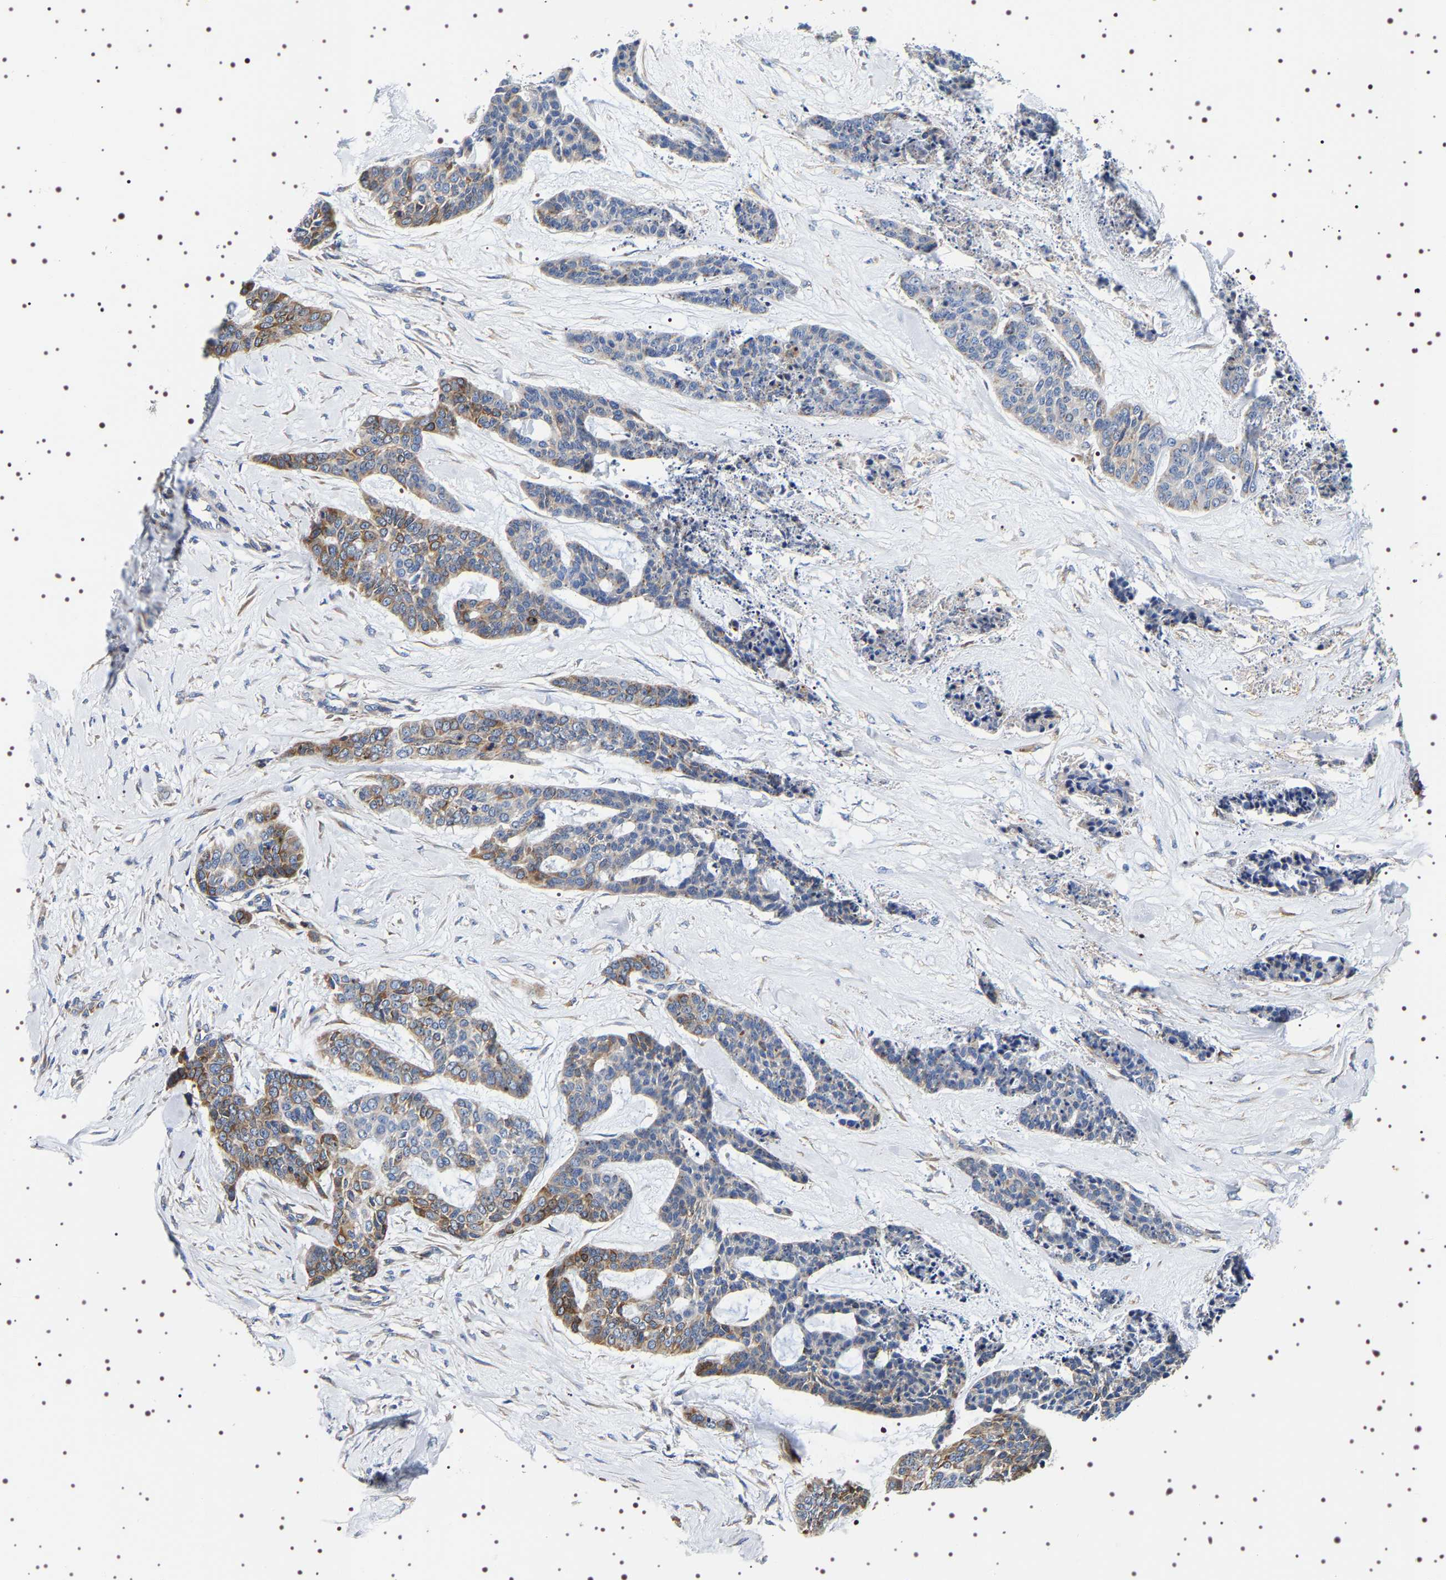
{"staining": {"intensity": "moderate", "quantity": "25%-75%", "location": "cytoplasmic/membranous"}, "tissue": "skin cancer", "cell_type": "Tumor cells", "image_type": "cancer", "snomed": [{"axis": "morphology", "description": "Basal cell carcinoma"}, {"axis": "topography", "description": "Skin"}], "caption": "Skin cancer stained with DAB (3,3'-diaminobenzidine) immunohistochemistry (IHC) demonstrates medium levels of moderate cytoplasmic/membranous expression in approximately 25%-75% of tumor cells.", "gene": "SQLE", "patient": {"sex": "female", "age": 64}}